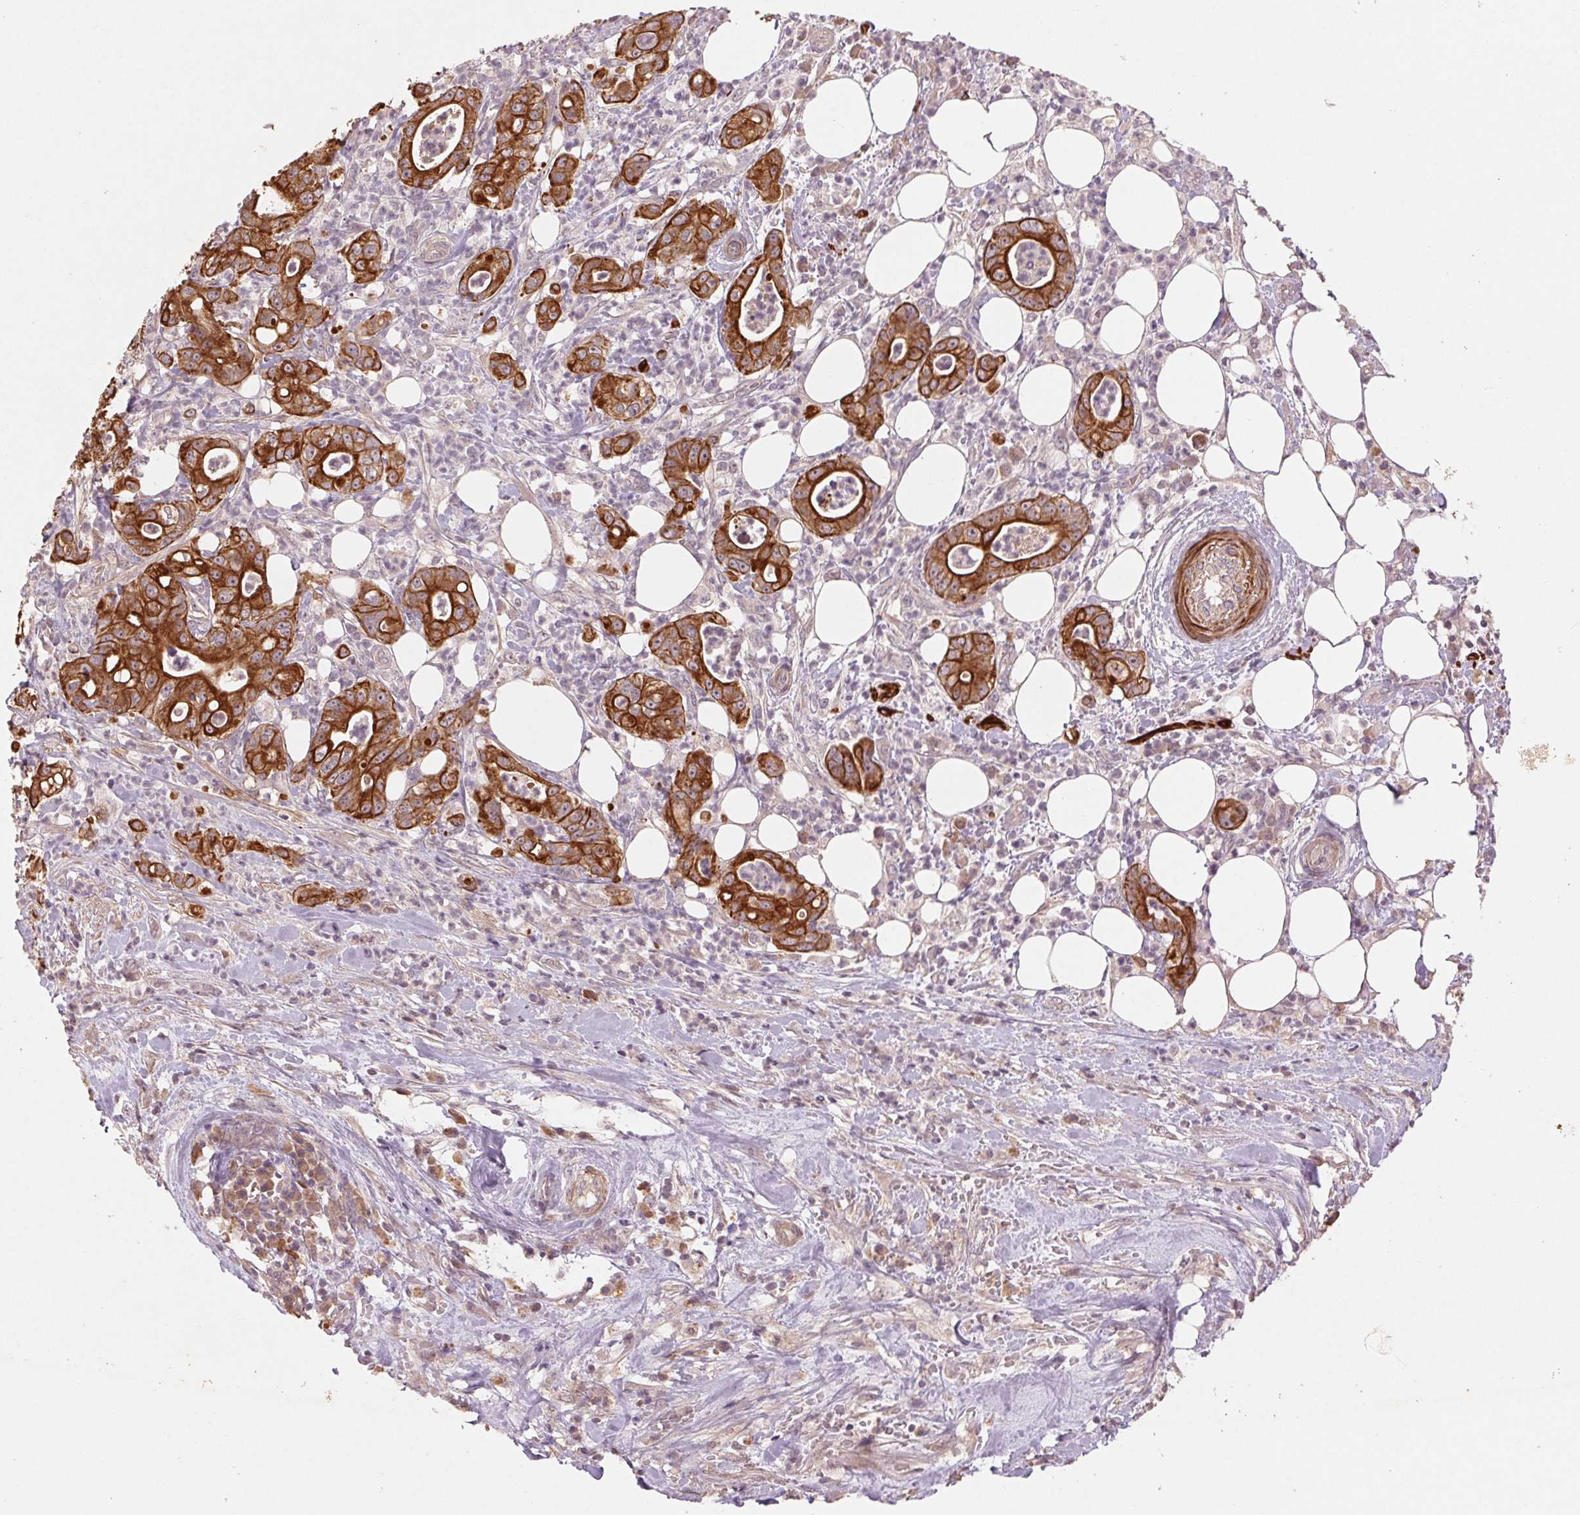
{"staining": {"intensity": "strong", "quantity": ">75%", "location": "cytoplasmic/membranous"}, "tissue": "pancreatic cancer", "cell_type": "Tumor cells", "image_type": "cancer", "snomed": [{"axis": "morphology", "description": "Adenocarcinoma, NOS"}, {"axis": "topography", "description": "Pancreas"}], "caption": "A photomicrograph of pancreatic adenocarcinoma stained for a protein exhibits strong cytoplasmic/membranous brown staining in tumor cells. The staining is performed using DAB brown chromogen to label protein expression. The nuclei are counter-stained blue using hematoxylin.", "gene": "SMLR1", "patient": {"sex": "male", "age": 71}}